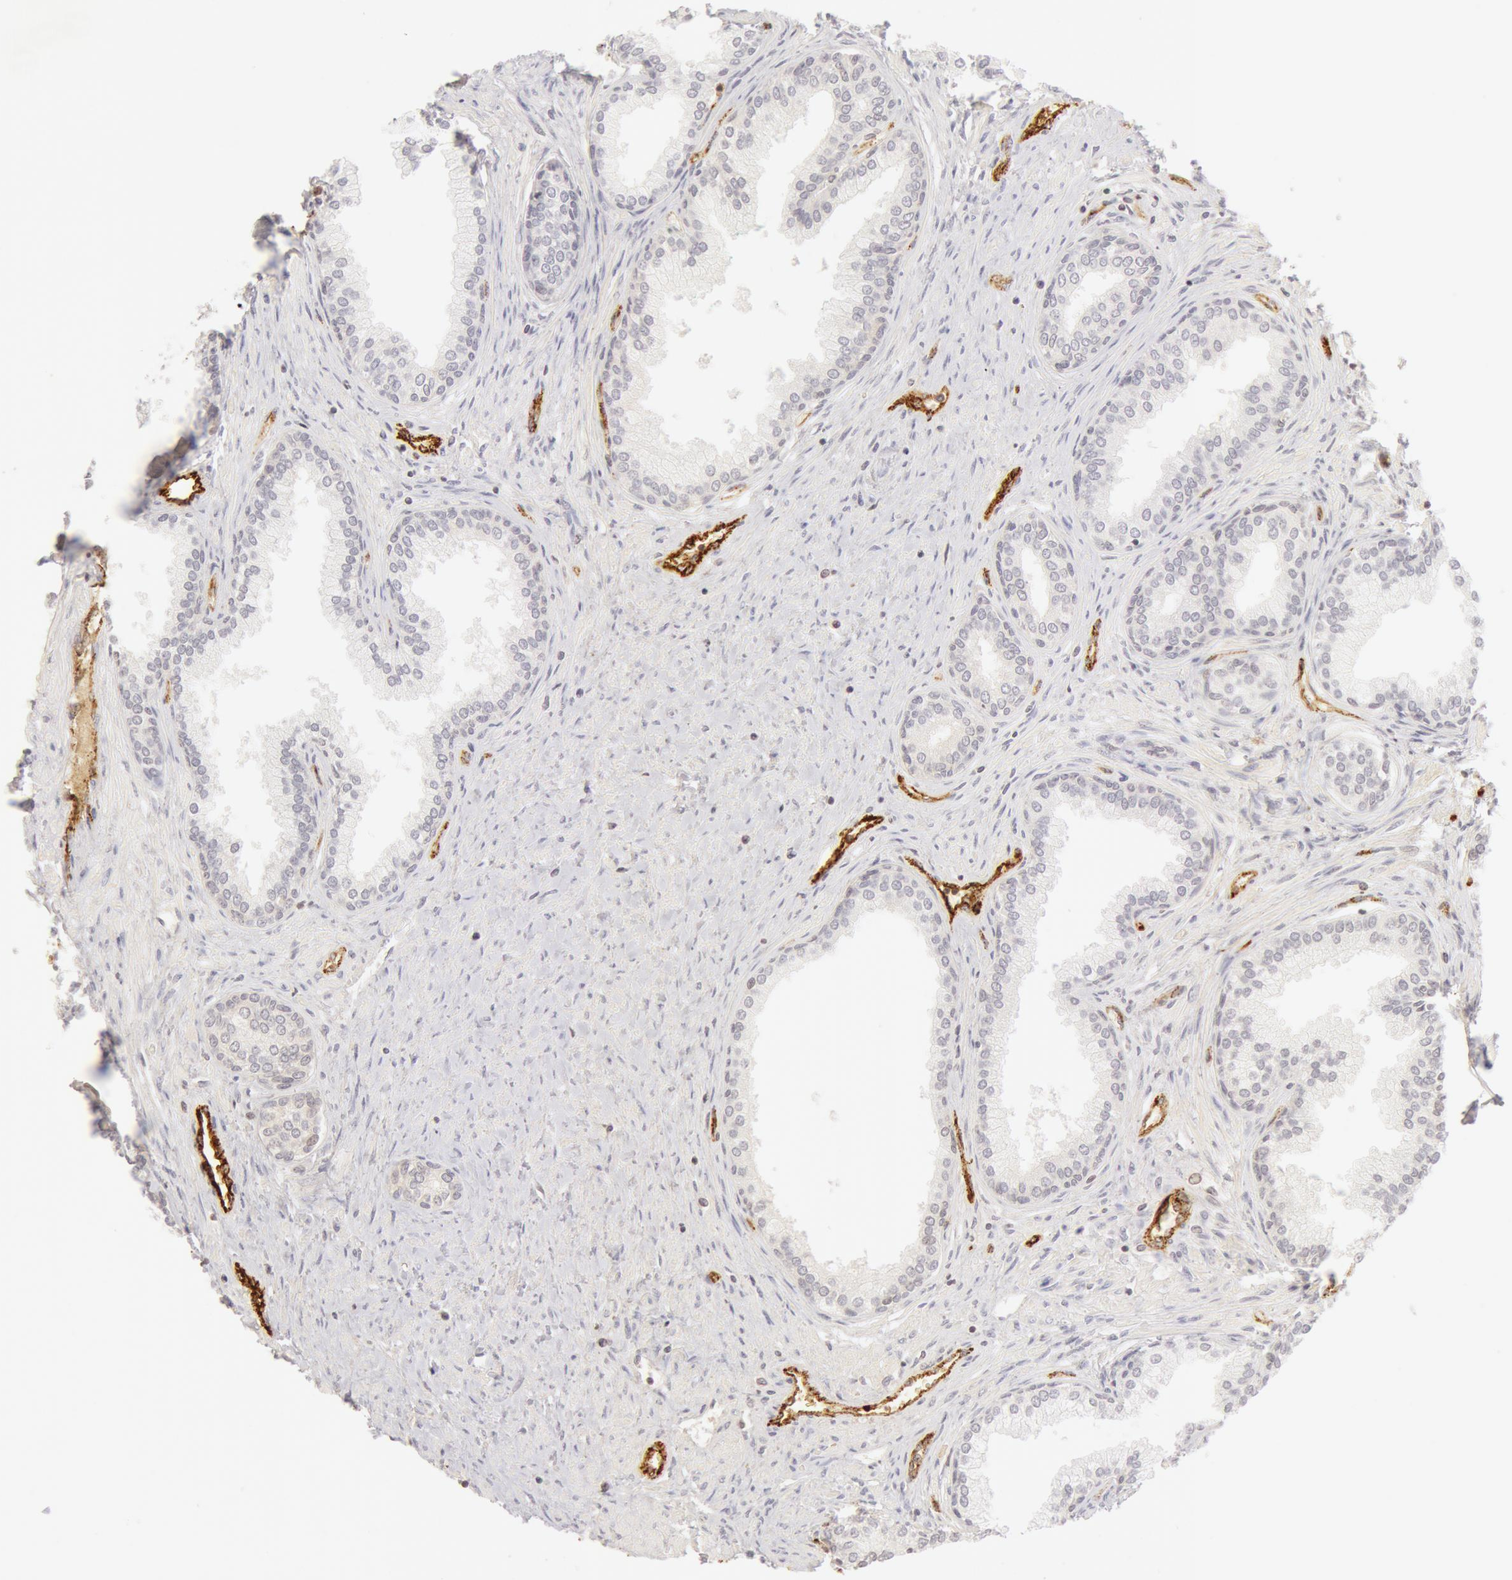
{"staining": {"intensity": "negative", "quantity": "none", "location": "none"}, "tissue": "prostate", "cell_type": "Glandular cells", "image_type": "normal", "snomed": [{"axis": "morphology", "description": "Normal tissue, NOS"}, {"axis": "topography", "description": "Prostate"}], "caption": "Prostate stained for a protein using immunohistochemistry (IHC) exhibits no positivity glandular cells.", "gene": "VWF", "patient": {"sex": "male", "age": 68}}